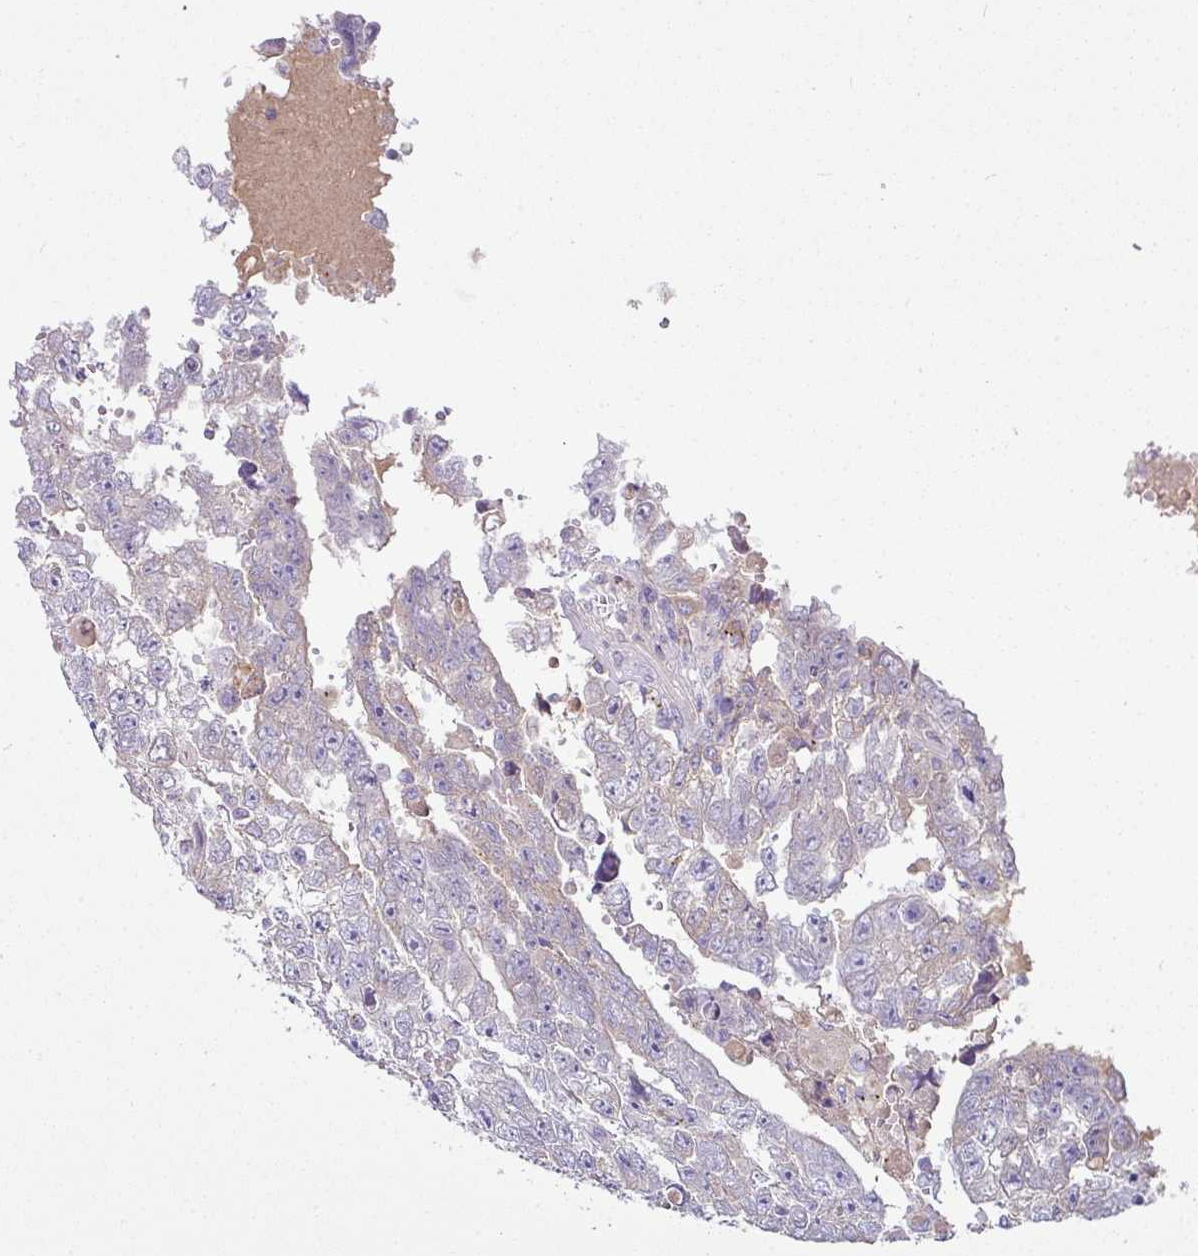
{"staining": {"intensity": "negative", "quantity": "none", "location": "none"}, "tissue": "testis cancer", "cell_type": "Tumor cells", "image_type": "cancer", "snomed": [{"axis": "morphology", "description": "Carcinoma, Embryonal, NOS"}, {"axis": "topography", "description": "Testis"}], "caption": "A photomicrograph of human testis cancer is negative for staining in tumor cells.", "gene": "SLAMF6", "patient": {"sex": "male", "age": 25}}